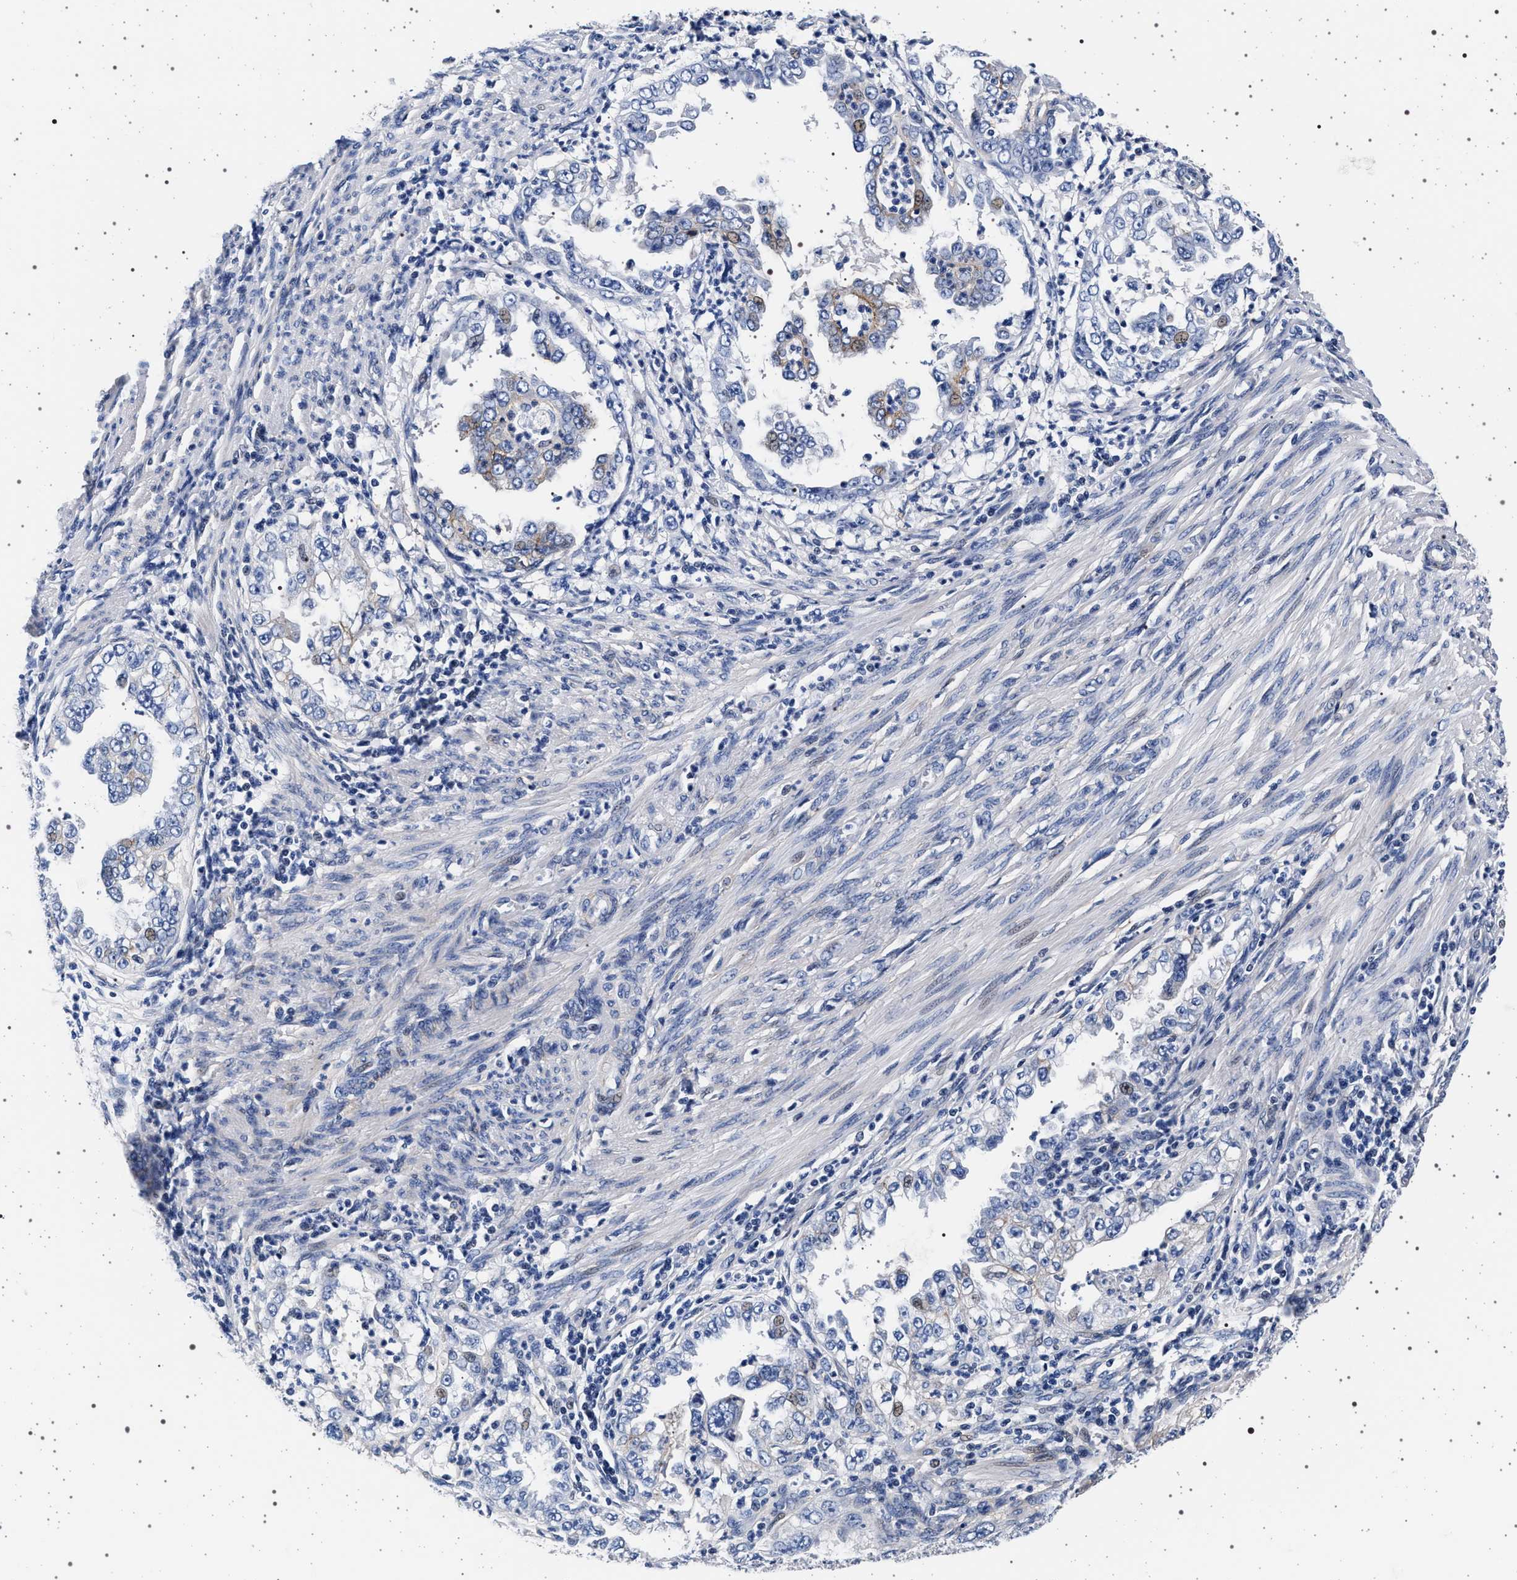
{"staining": {"intensity": "moderate", "quantity": "<25%", "location": "cytoplasmic/membranous"}, "tissue": "endometrial cancer", "cell_type": "Tumor cells", "image_type": "cancer", "snomed": [{"axis": "morphology", "description": "Adenocarcinoma, NOS"}, {"axis": "topography", "description": "Endometrium"}], "caption": "Brown immunohistochemical staining in human endometrial cancer (adenocarcinoma) demonstrates moderate cytoplasmic/membranous expression in about <25% of tumor cells.", "gene": "SLC9A1", "patient": {"sex": "female", "age": 85}}